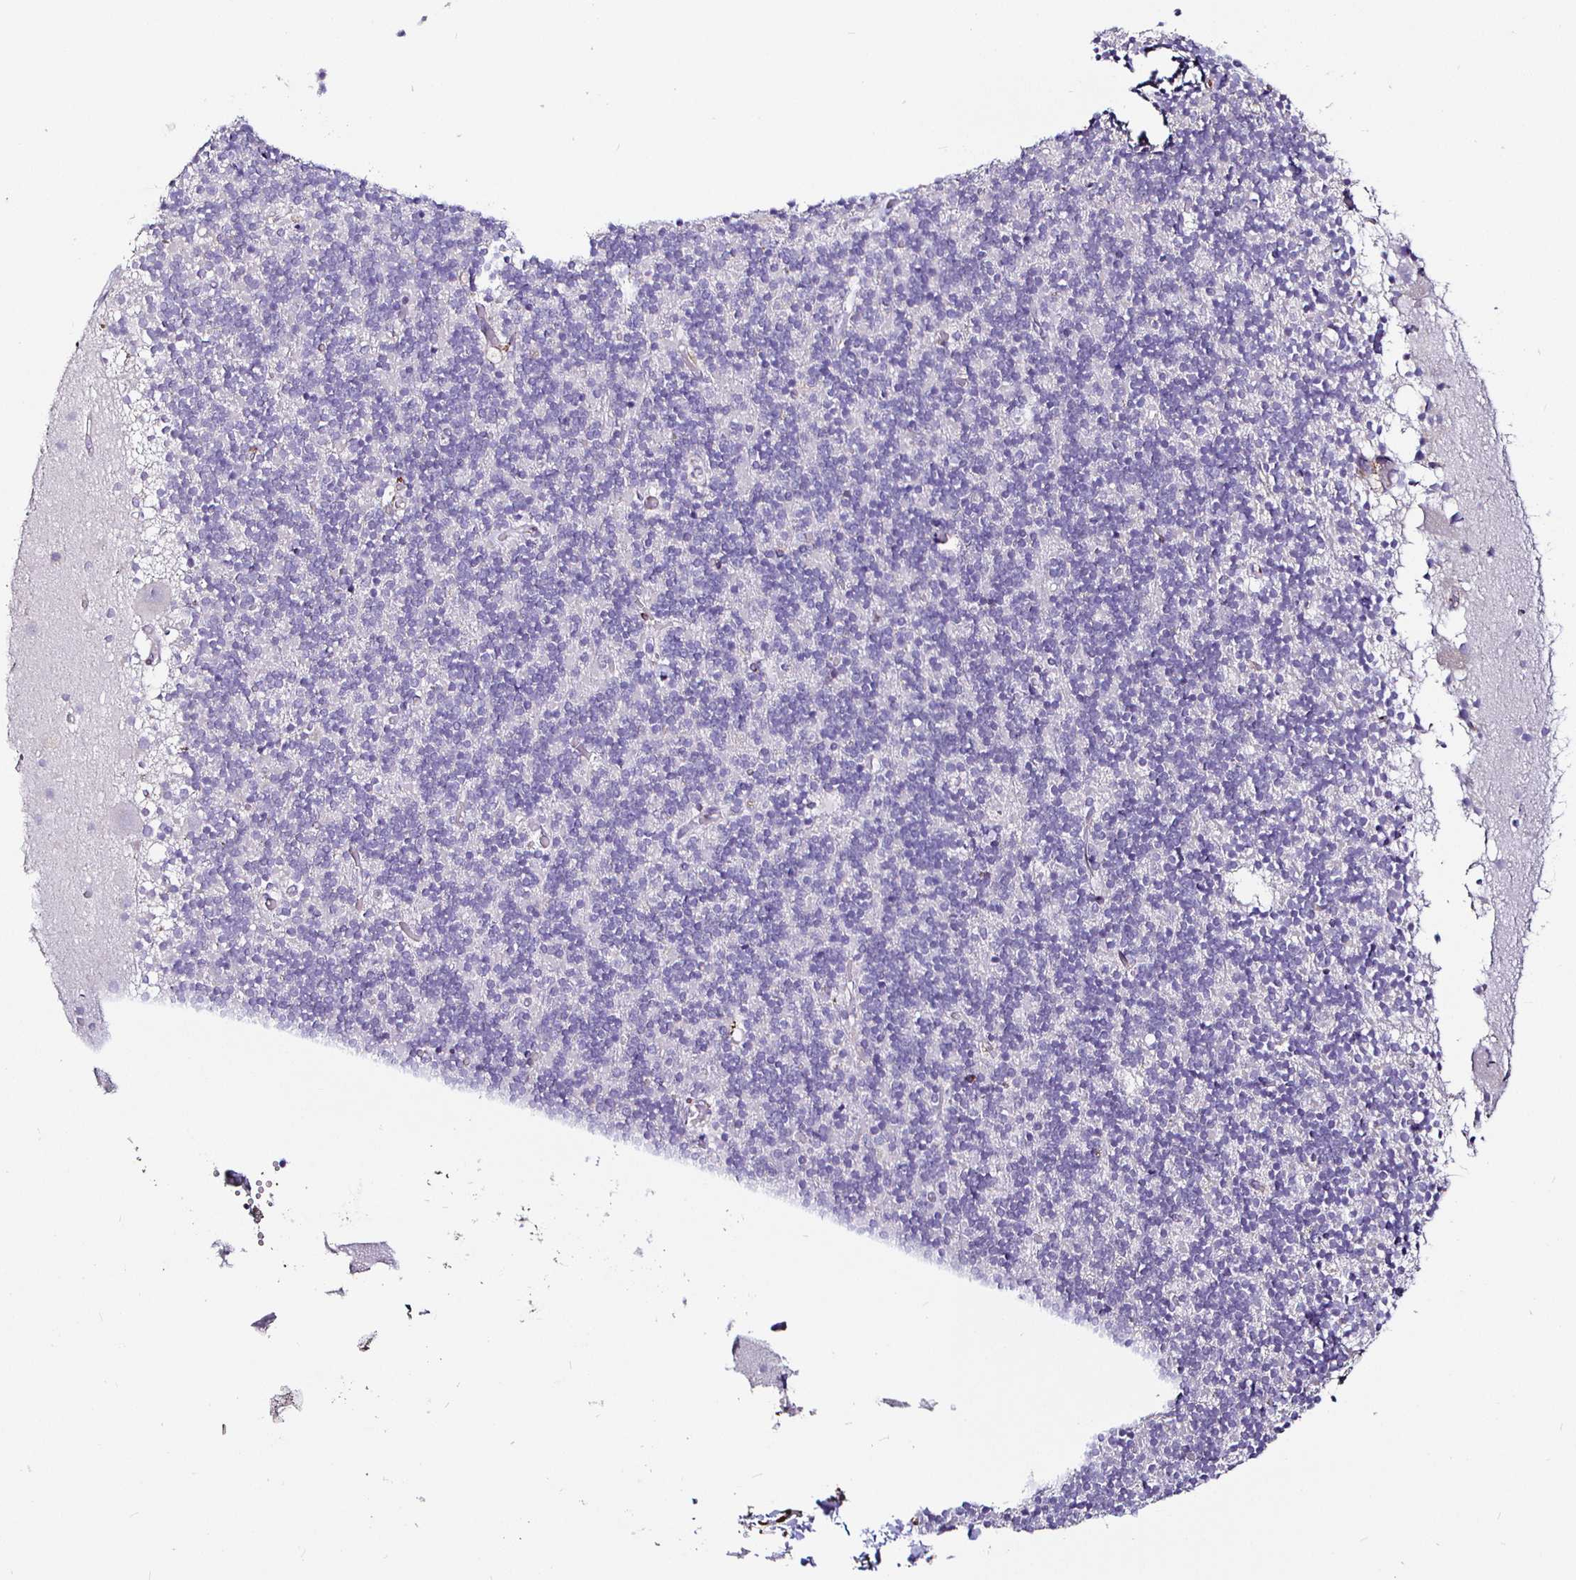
{"staining": {"intensity": "negative", "quantity": "none", "location": "none"}, "tissue": "cerebellum", "cell_type": "Cells in granular layer", "image_type": "normal", "snomed": [{"axis": "morphology", "description": "Normal tissue, NOS"}, {"axis": "topography", "description": "Cerebellum"}], "caption": "Immunohistochemistry photomicrograph of benign cerebellum: human cerebellum stained with DAB (3,3'-diaminobenzidine) exhibits no significant protein positivity in cells in granular layer.", "gene": "P4HA2", "patient": {"sex": "male", "age": 70}}